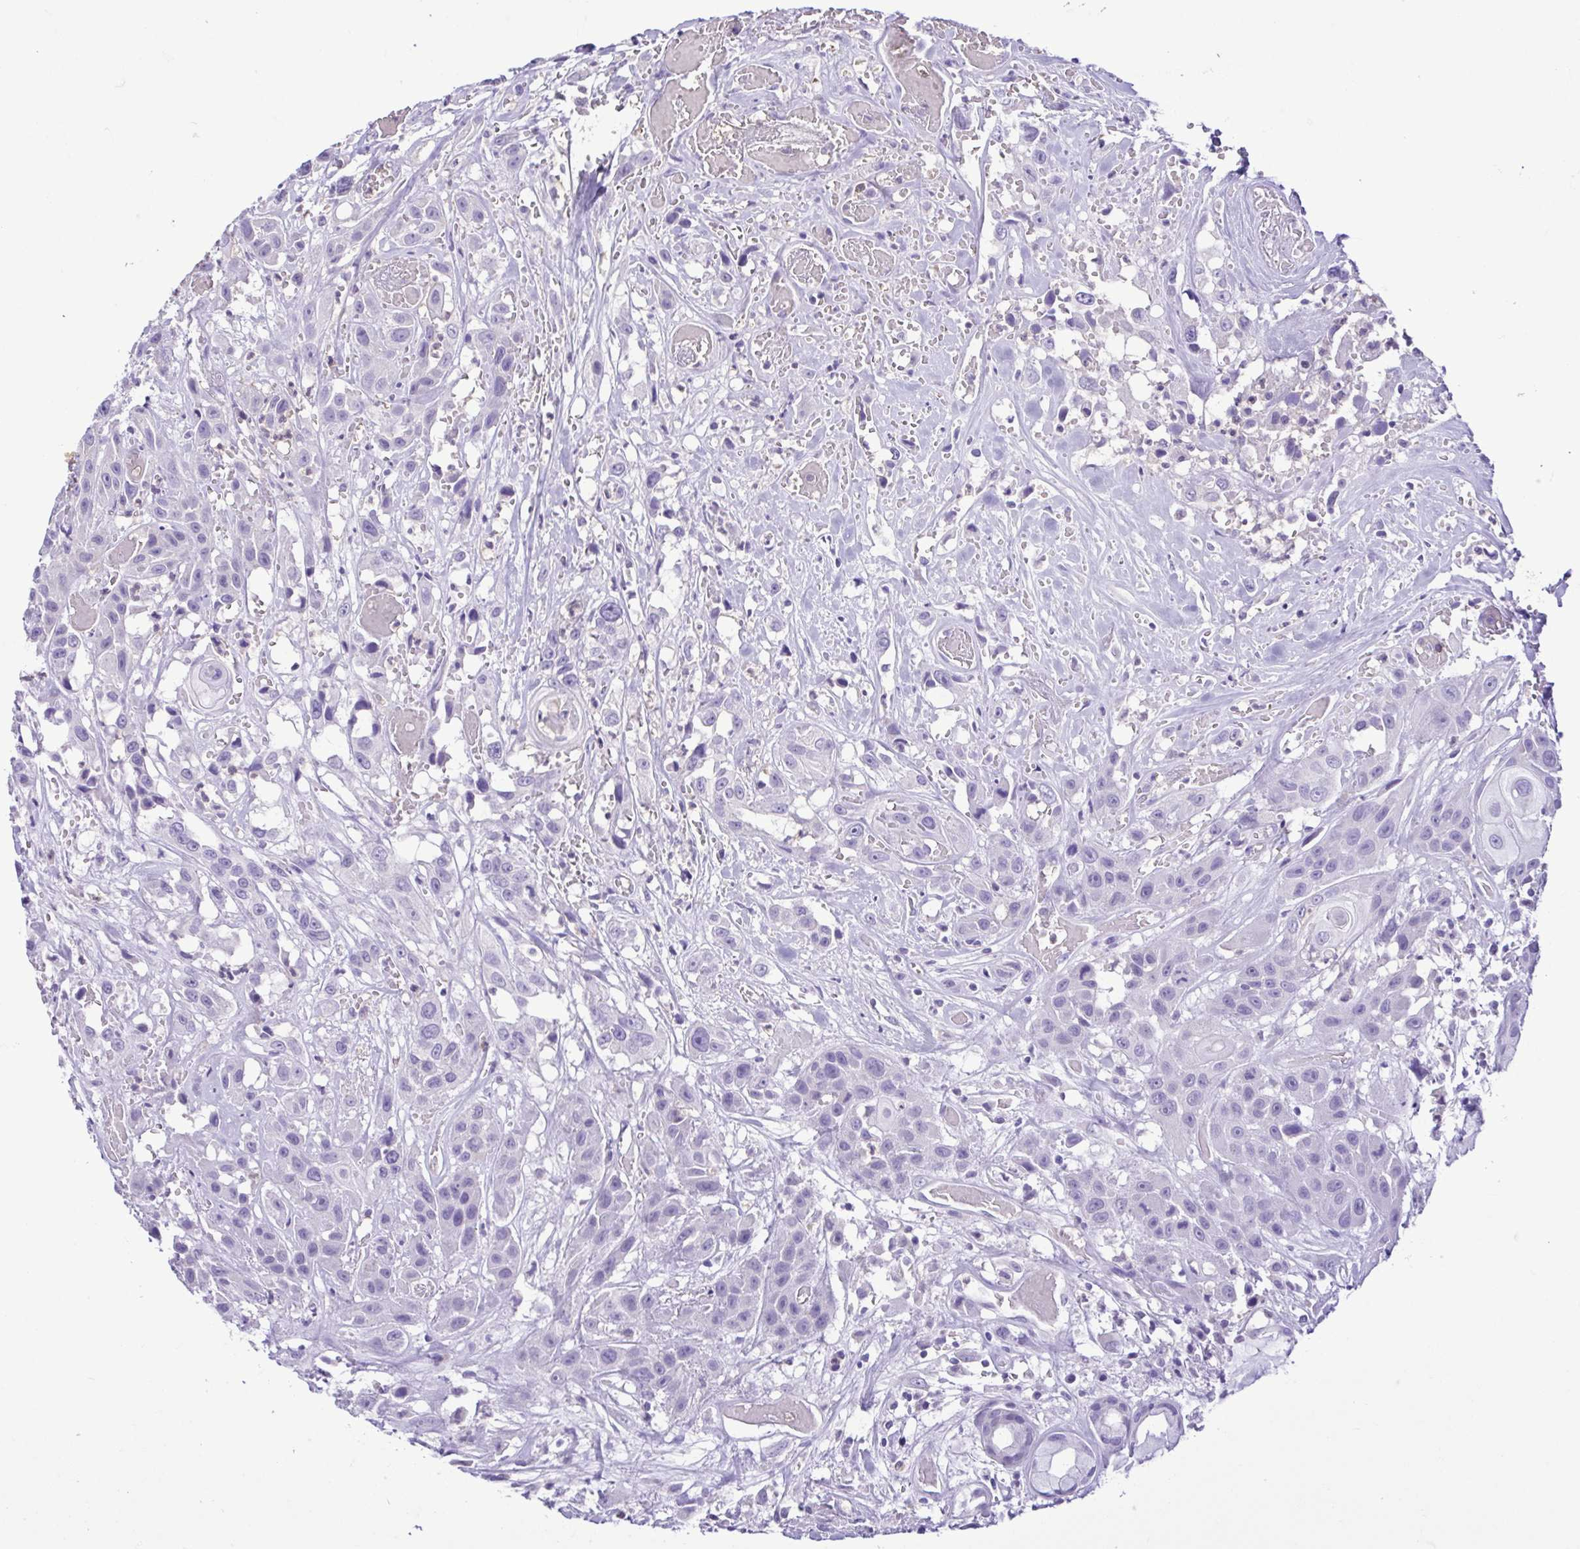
{"staining": {"intensity": "negative", "quantity": "none", "location": "none"}, "tissue": "head and neck cancer", "cell_type": "Tumor cells", "image_type": "cancer", "snomed": [{"axis": "morphology", "description": "Squamous cell carcinoma, NOS"}, {"axis": "topography", "description": "Head-Neck"}], "caption": "A histopathology image of human head and neck squamous cell carcinoma is negative for staining in tumor cells. (DAB (3,3'-diaminobenzidine) immunohistochemistry (IHC), high magnification).", "gene": "CBY2", "patient": {"sex": "male", "age": 57}}